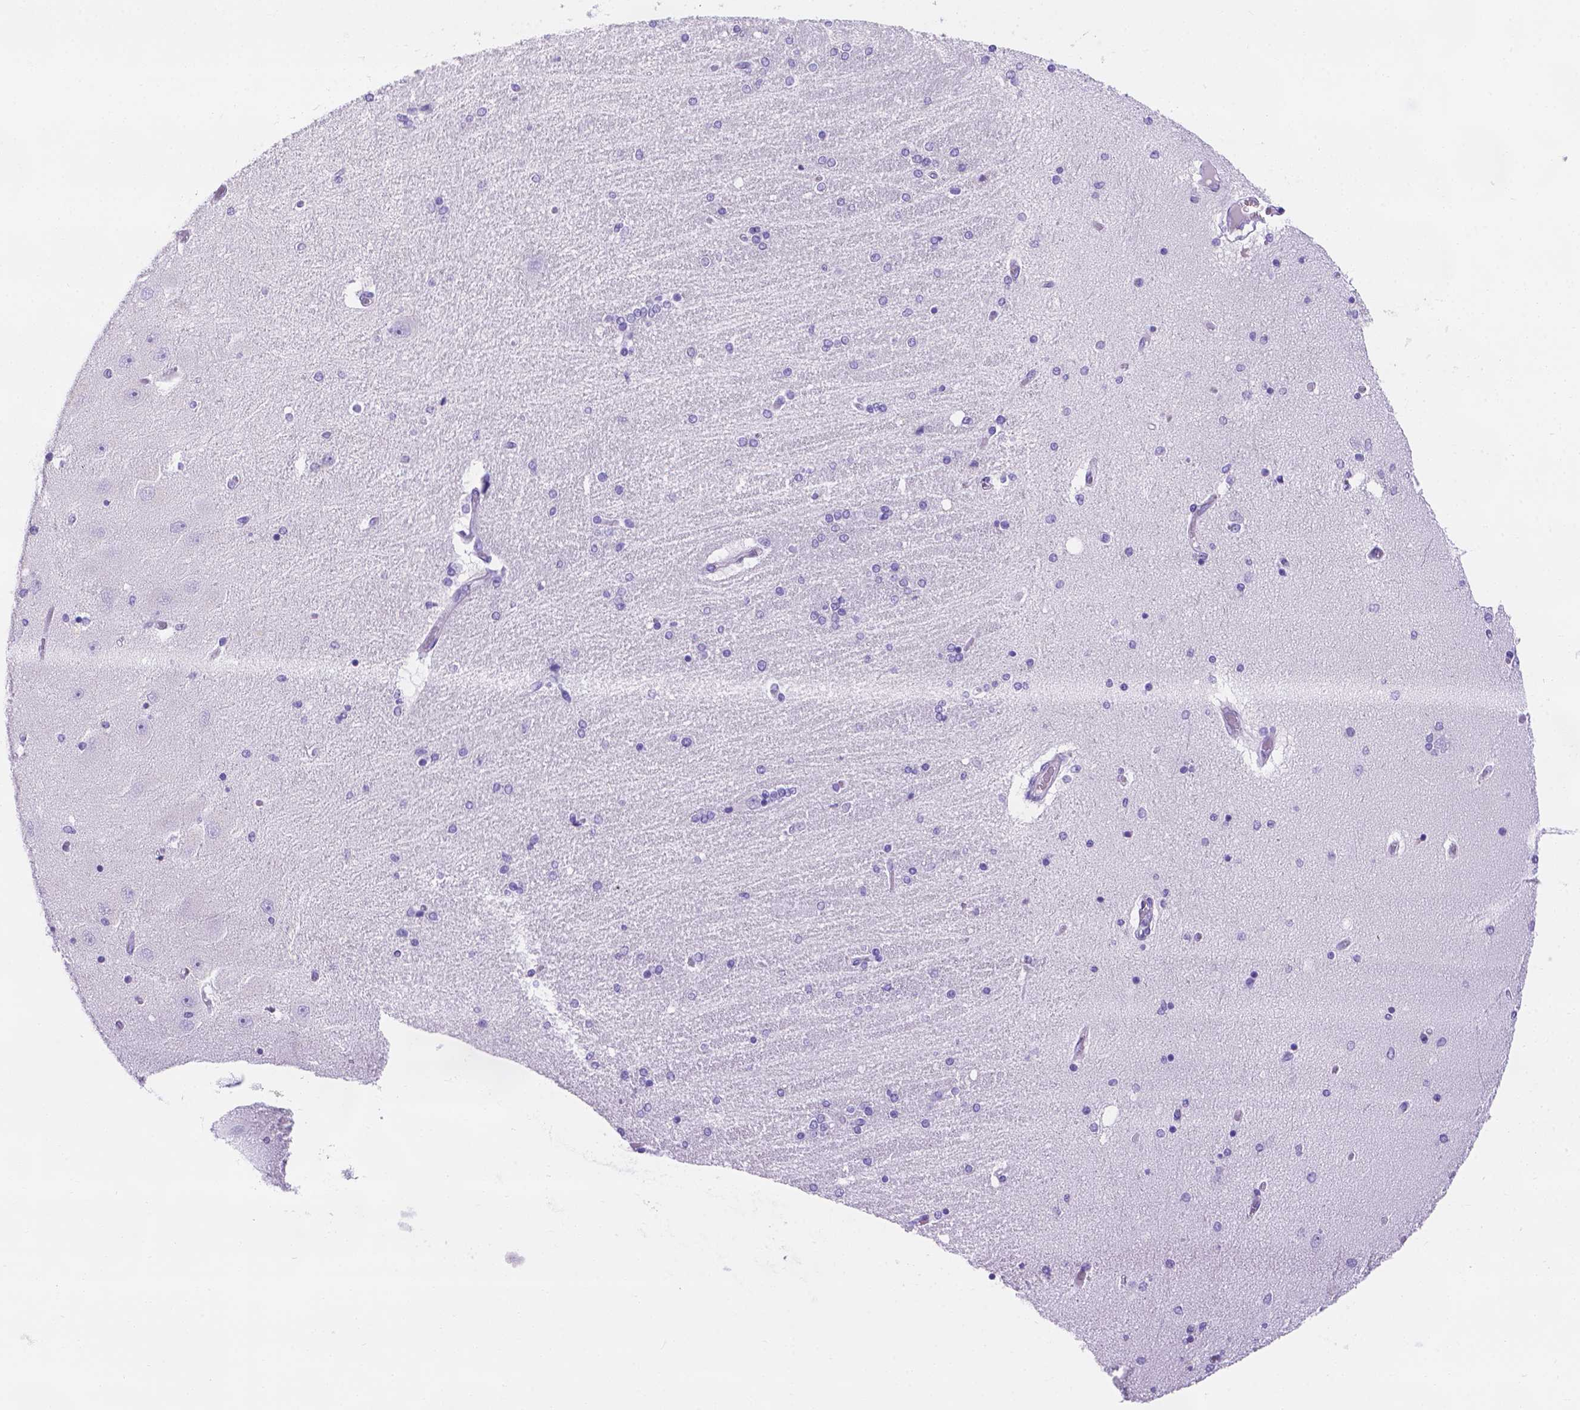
{"staining": {"intensity": "negative", "quantity": "none", "location": "none"}, "tissue": "hippocampus", "cell_type": "Glial cells", "image_type": "normal", "snomed": [{"axis": "morphology", "description": "Normal tissue, NOS"}, {"axis": "topography", "description": "Hippocampus"}], "caption": "DAB (3,3'-diaminobenzidine) immunohistochemical staining of unremarkable human hippocampus demonstrates no significant positivity in glial cells.", "gene": "MLN", "patient": {"sex": "female", "age": 54}}